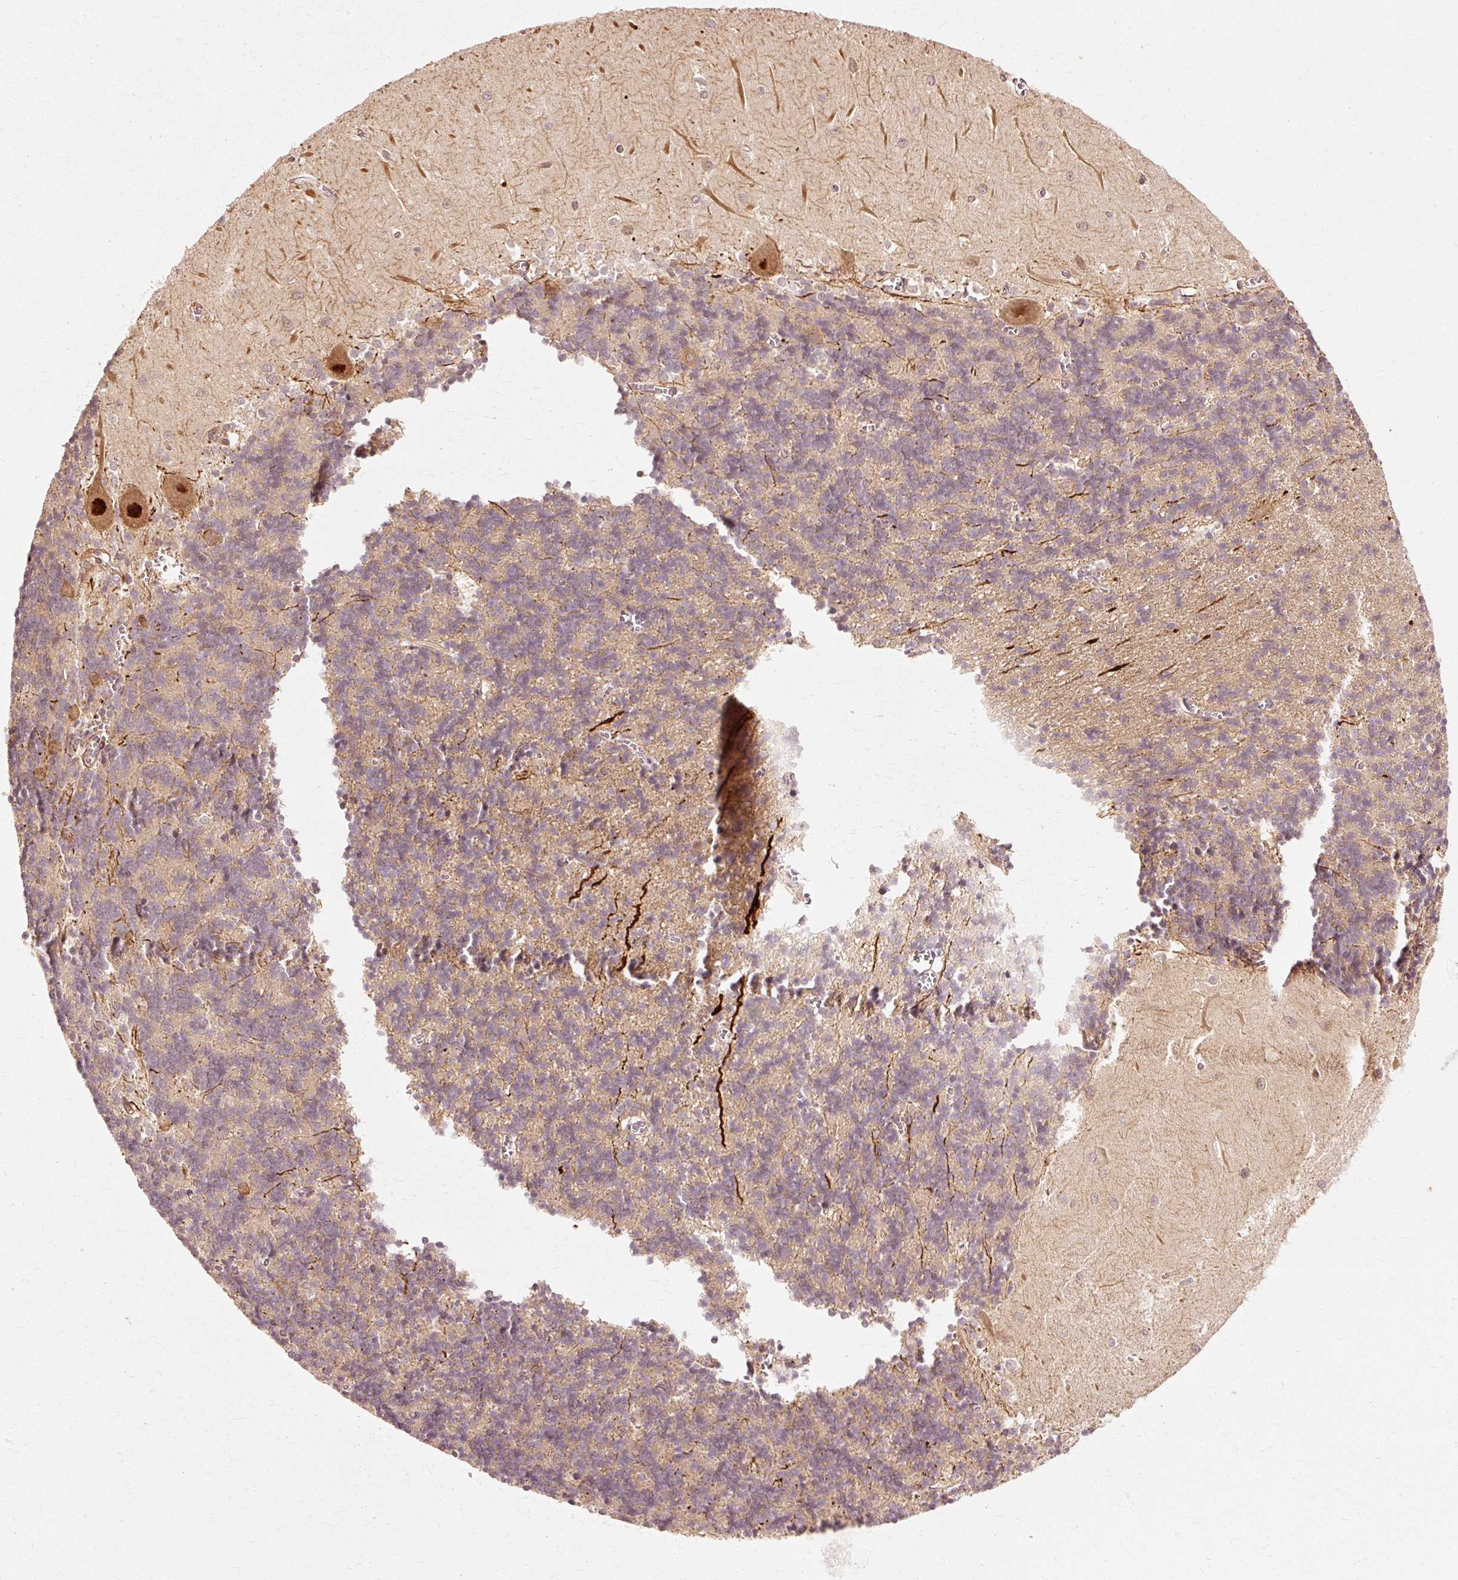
{"staining": {"intensity": "moderate", "quantity": "25%-75%", "location": "cytoplasmic/membranous,nuclear"}, "tissue": "cerebellum", "cell_type": "Cells in granular layer", "image_type": "normal", "snomed": [{"axis": "morphology", "description": "Normal tissue, NOS"}, {"axis": "topography", "description": "Cerebellum"}], "caption": "DAB (3,3'-diaminobenzidine) immunohistochemical staining of benign human cerebellum exhibits moderate cytoplasmic/membranous,nuclear protein expression in approximately 25%-75% of cells in granular layer.", "gene": "RGPD5", "patient": {"sex": "male", "age": 37}}